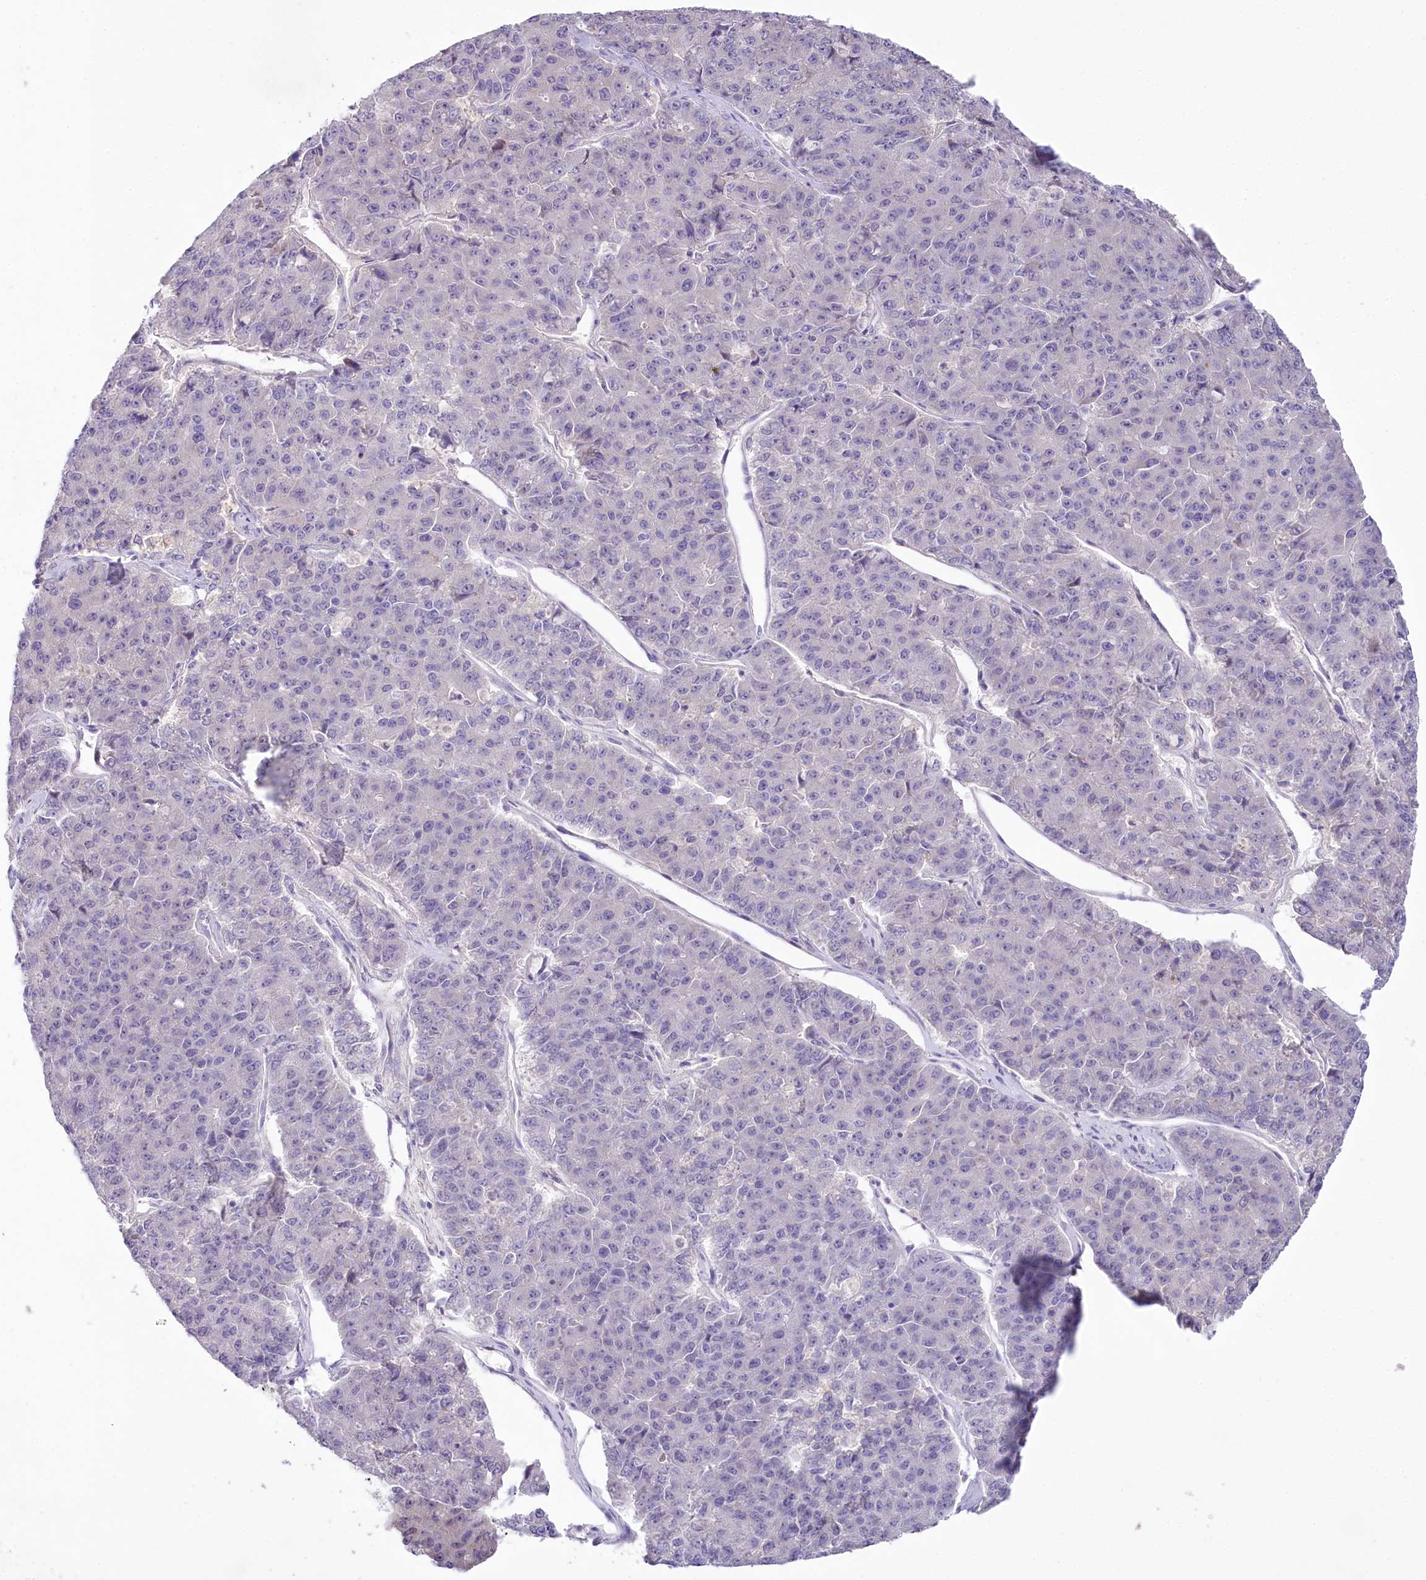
{"staining": {"intensity": "negative", "quantity": "none", "location": "none"}, "tissue": "pancreatic cancer", "cell_type": "Tumor cells", "image_type": "cancer", "snomed": [{"axis": "morphology", "description": "Adenocarcinoma, NOS"}, {"axis": "topography", "description": "Pancreas"}], "caption": "Tumor cells are negative for brown protein staining in pancreatic adenocarcinoma.", "gene": "MYOZ1", "patient": {"sex": "male", "age": 50}}